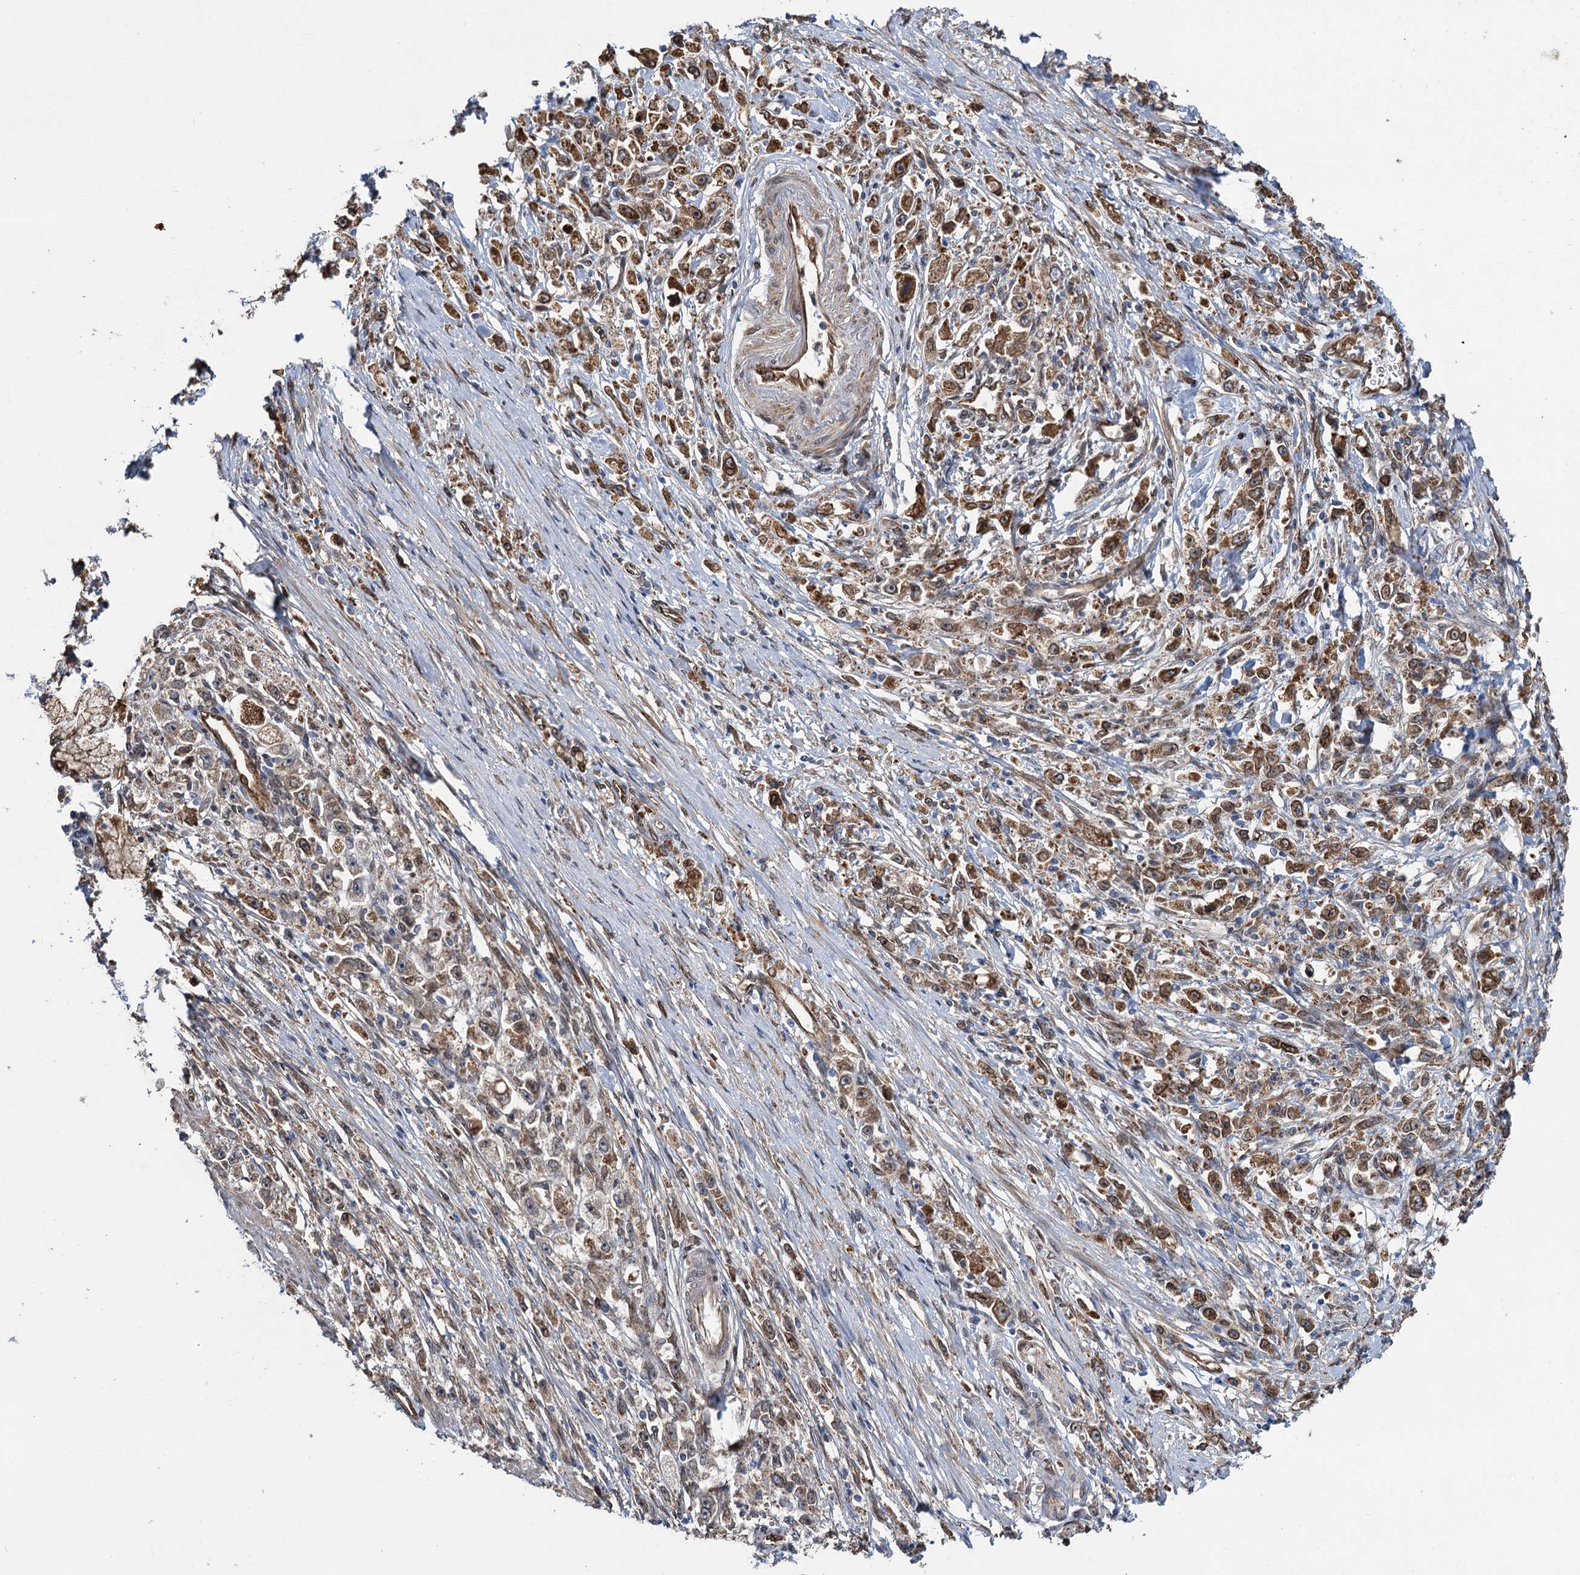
{"staining": {"intensity": "moderate", "quantity": ">75%", "location": "cytoplasmic/membranous"}, "tissue": "stomach cancer", "cell_type": "Tumor cells", "image_type": "cancer", "snomed": [{"axis": "morphology", "description": "Adenocarcinoma, NOS"}, {"axis": "topography", "description": "Stomach"}], "caption": "Protein staining of stomach adenocarcinoma tissue exhibits moderate cytoplasmic/membranous positivity in about >75% of tumor cells.", "gene": "EVX2", "patient": {"sex": "female", "age": 59}}